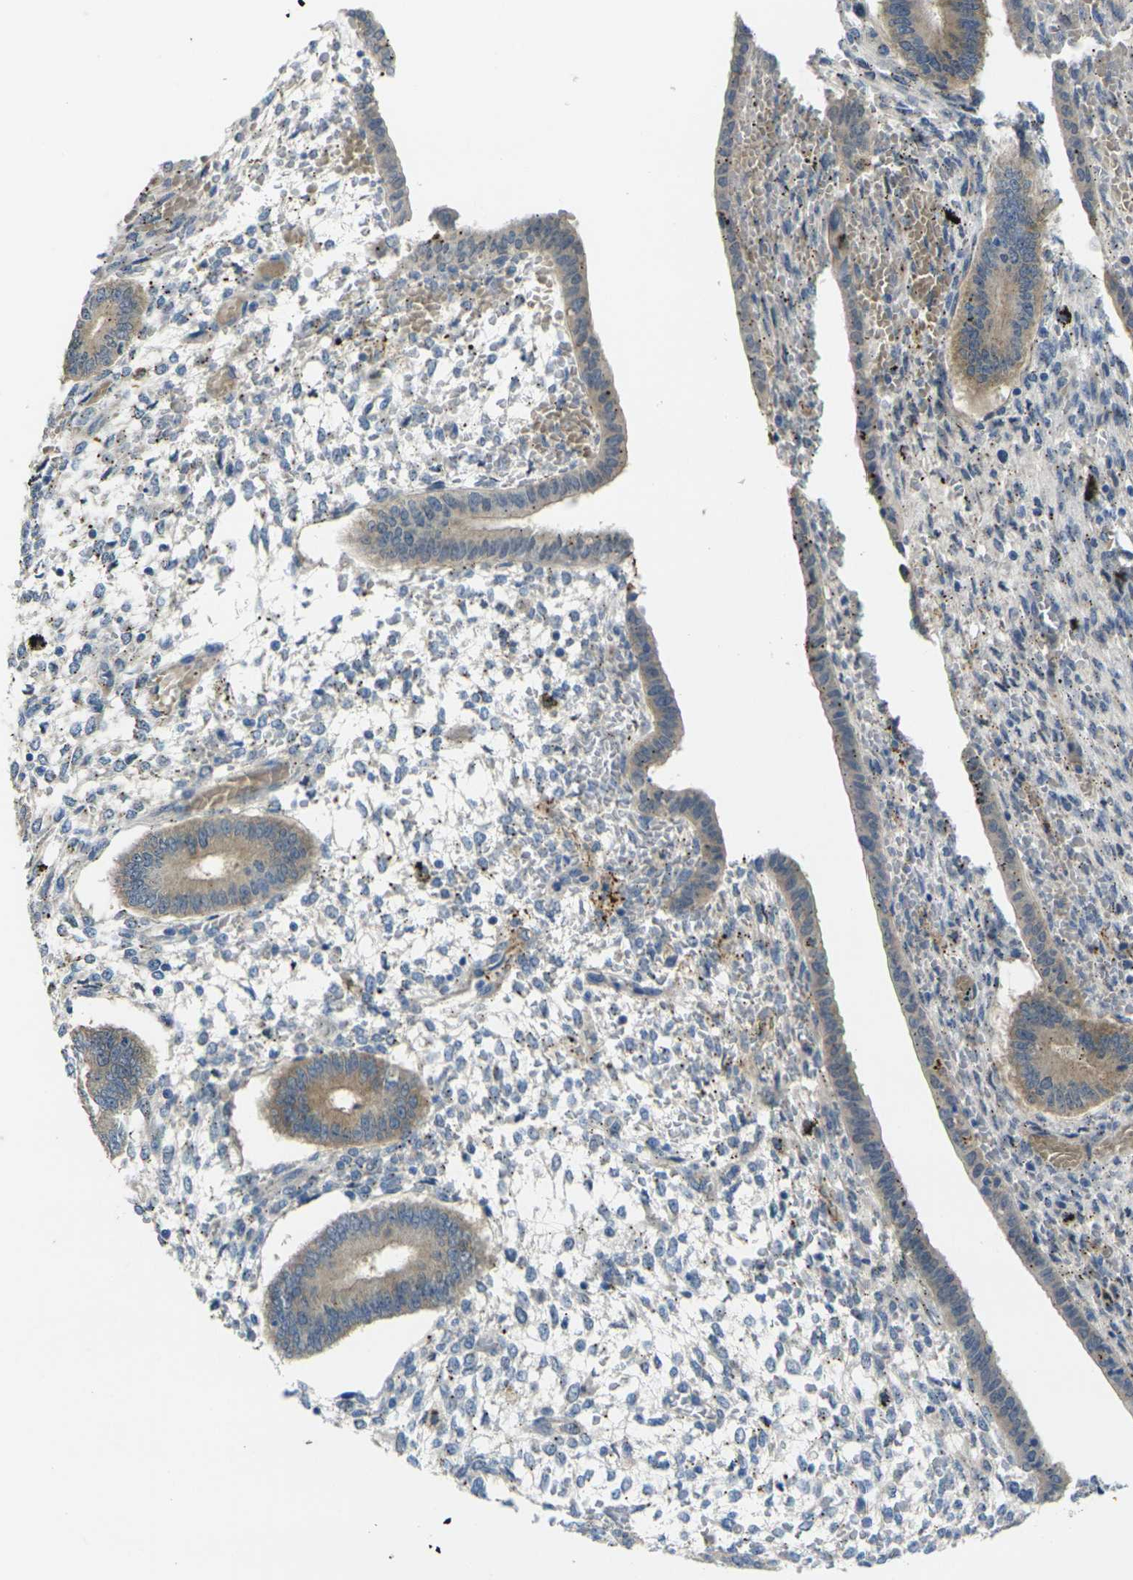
{"staining": {"intensity": "negative", "quantity": "none", "location": "none"}, "tissue": "endometrium", "cell_type": "Cells in endometrial stroma", "image_type": "normal", "snomed": [{"axis": "morphology", "description": "Normal tissue, NOS"}, {"axis": "topography", "description": "Endometrium"}], "caption": "A high-resolution histopathology image shows IHC staining of normal endometrium, which displays no significant expression in cells in endometrial stroma. The staining is performed using DAB (3,3'-diaminobenzidine) brown chromogen with nuclei counter-stained in using hematoxylin.", "gene": "GNA12", "patient": {"sex": "female", "age": 42}}